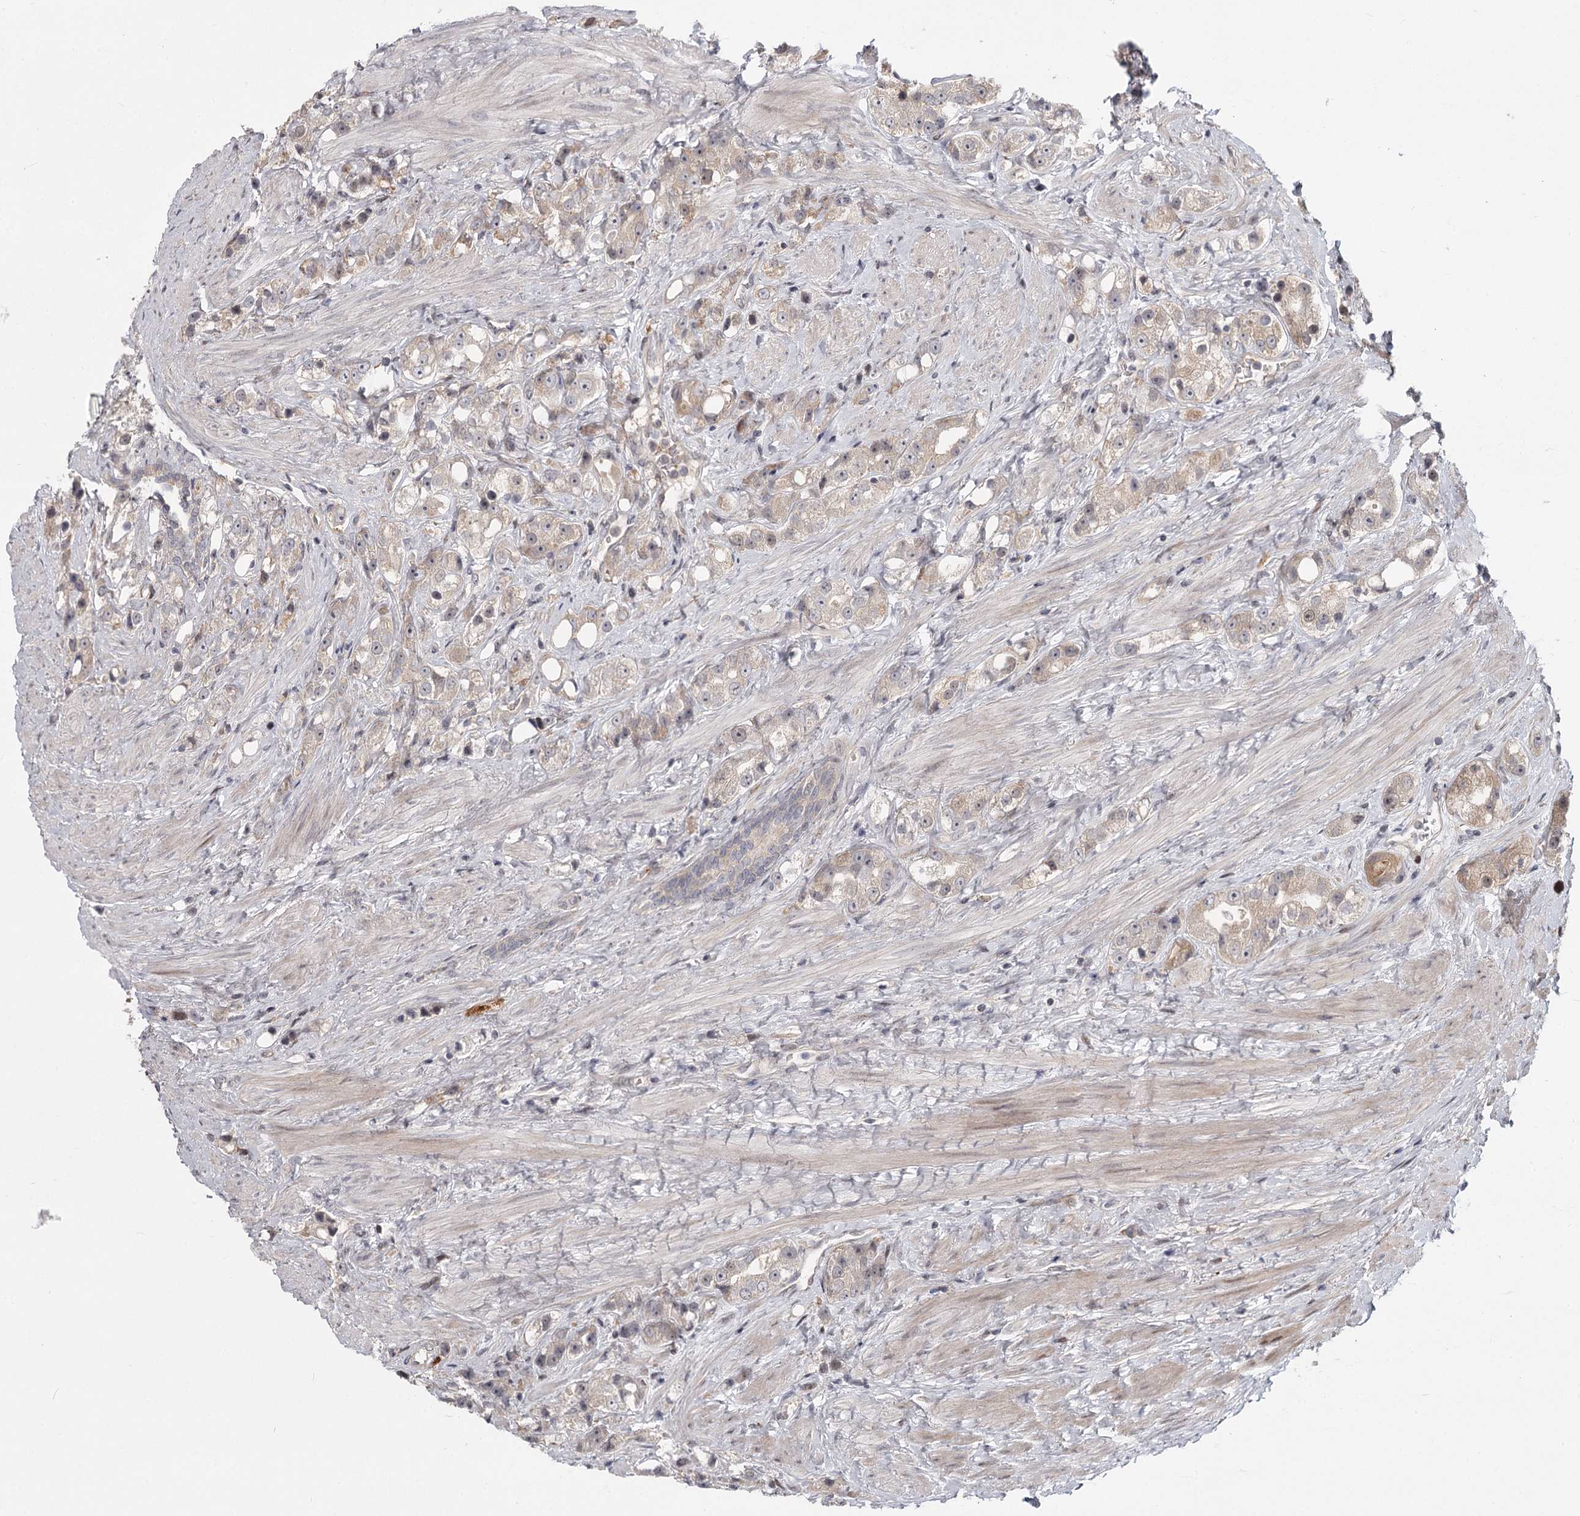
{"staining": {"intensity": "weak", "quantity": "25%-75%", "location": "cytoplasmic/membranous"}, "tissue": "prostate cancer", "cell_type": "Tumor cells", "image_type": "cancer", "snomed": [{"axis": "morphology", "description": "Adenocarcinoma, NOS"}, {"axis": "topography", "description": "Prostate"}], "caption": "Immunohistochemistry photomicrograph of neoplastic tissue: prostate adenocarcinoma stained using immunohistochemistry (IHC) demonstrates low levels of weak protein expression localized specifically in the cytoplasmic/membranous of tumor cells, appearing as a cytoplasmic/membranous brown color.", "gene": "CCNG2", "patient": {"sex": "male", "age": 79}}